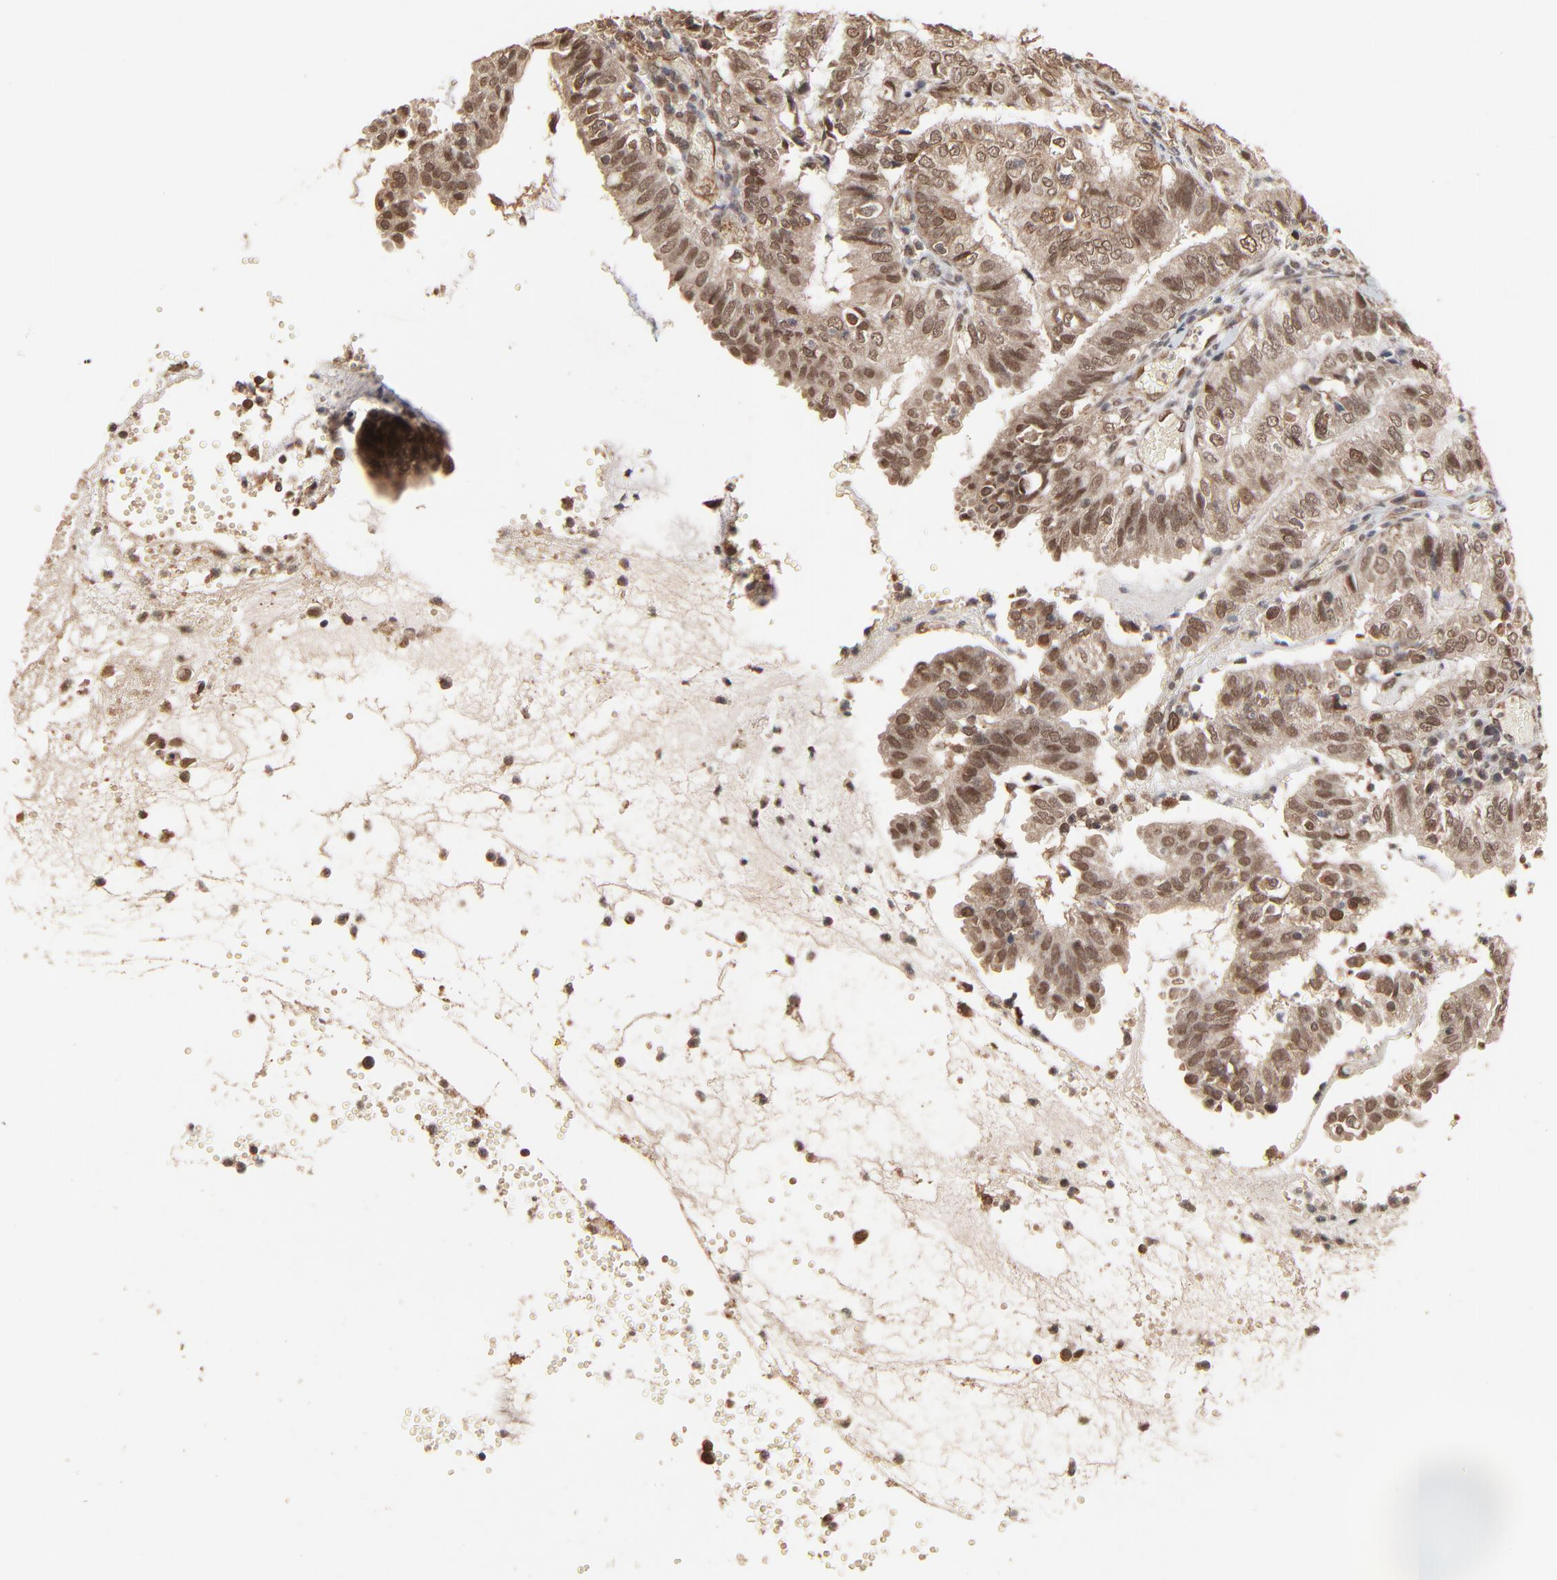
{"staining": {"intensity": "moderate", "quantity": ">75%", "location": "cytoplasmic/membranous,nuclear"}, "tissue": "endometrial cancer", "cell_type": "Tumor cells", "image_type": "cancer", "snomed": [{"axis": "morphology", "description": "Adenocarcinoma, NOS"}, {"axis": "topography", "description": "Endometrium"}], "caption": "Tumor cells show medium levels of moderate cytoplasmic/membranous and nuclear positivity in about >75% of cells in endometrial cancer.", "gene": "FAM227A", "patient": {"sex": "female", "age": 66}}